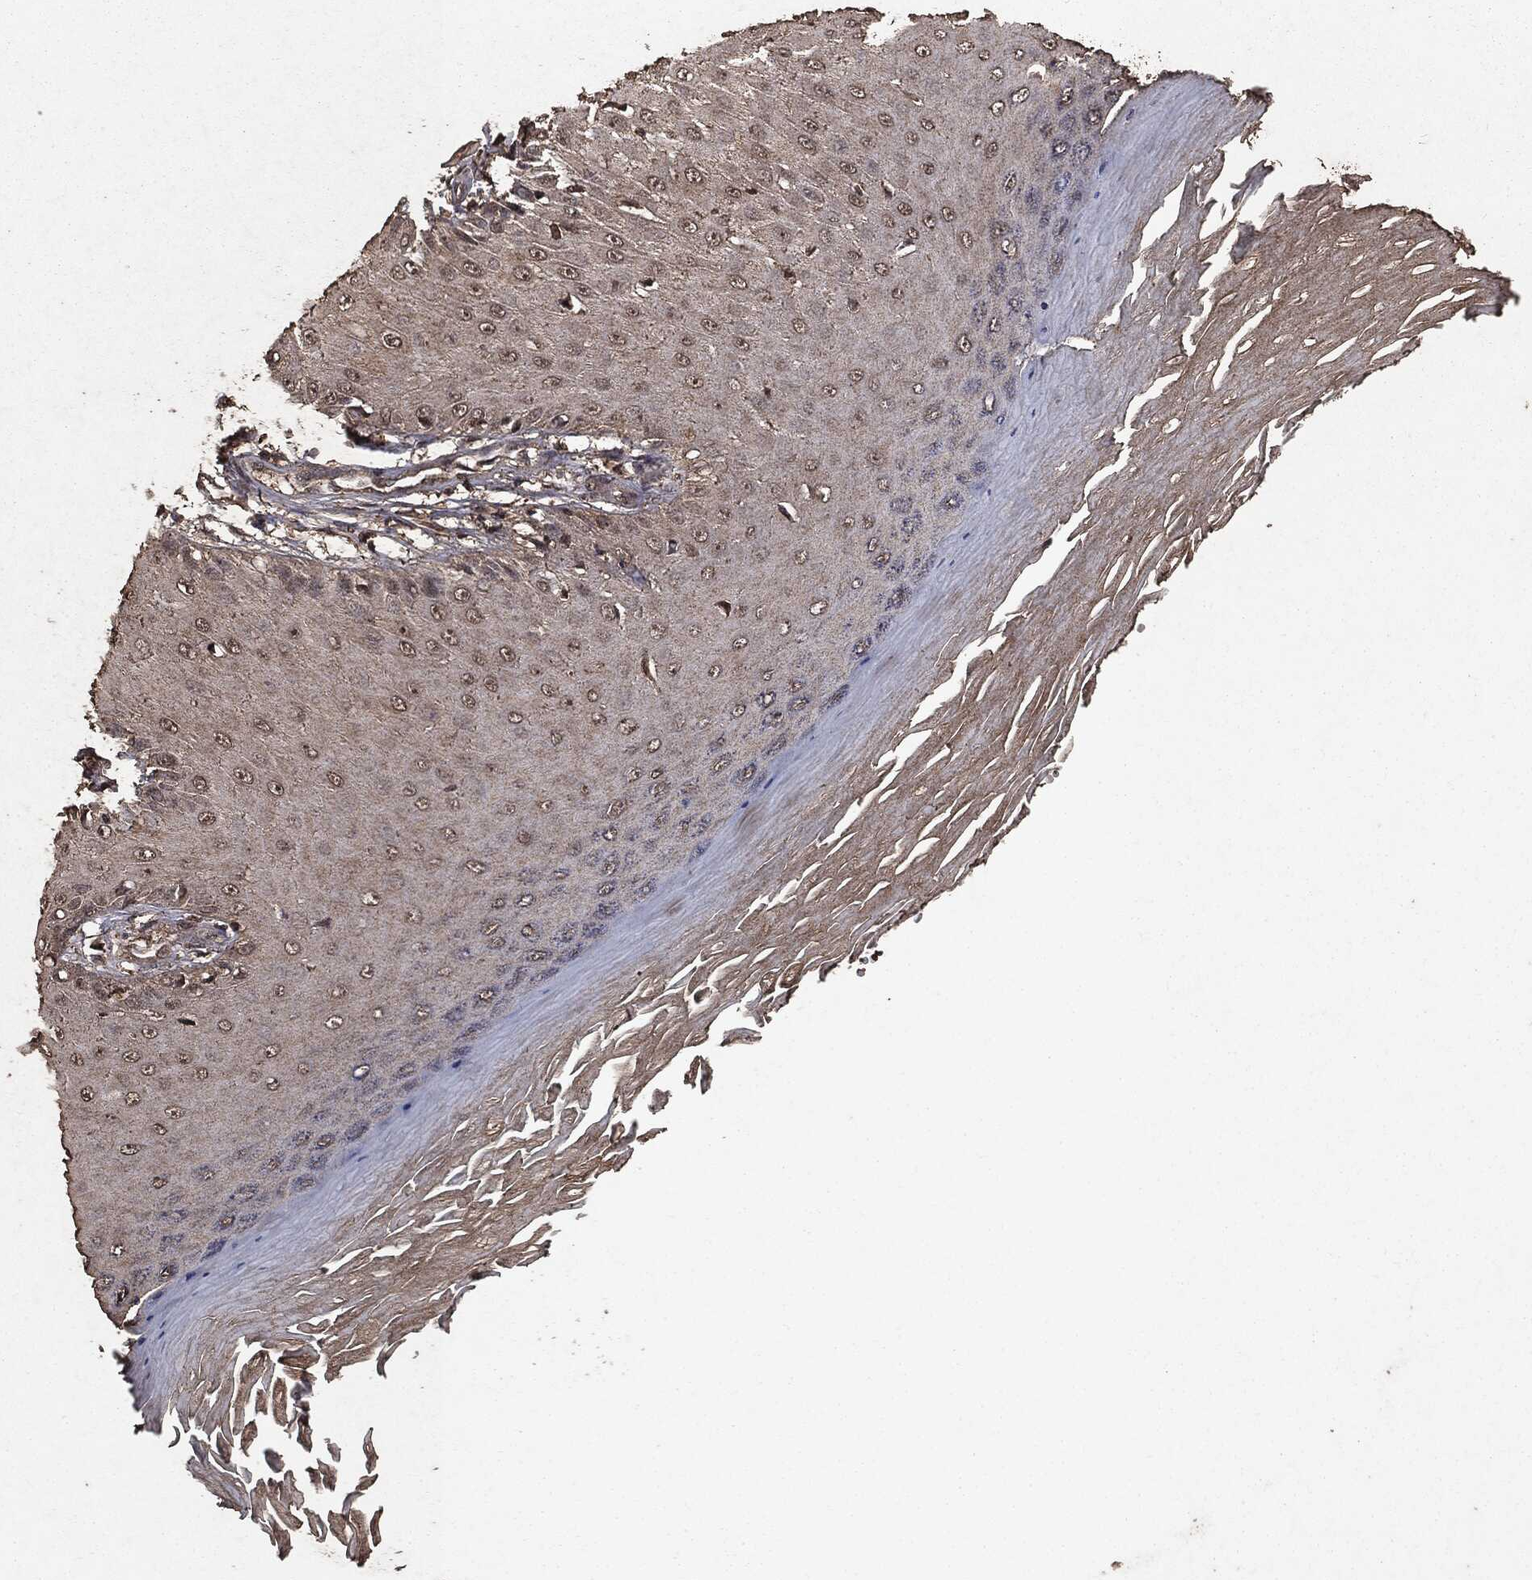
{"staining": {"intensity": "negative", "quantity": "none", "location": "none"}, "tissue": "skin cancer", "cell_type": "Tumor cells", "image_type": "cancer", "snomed": [{"axis": "morphology", "description": "Inflammation, NOS"}, {"axis": "morphology", "description": "Squamous cell carcinoma, NOS"}, {"axis": "topography", "description": "Skin"}], "caption": "Squamous cell carcinoma (skin) was stained to show a protein in brown. There is no significant staining in tumor cells.", "gene": "NME1", "patient": {"sex": "male", "age": 70}}